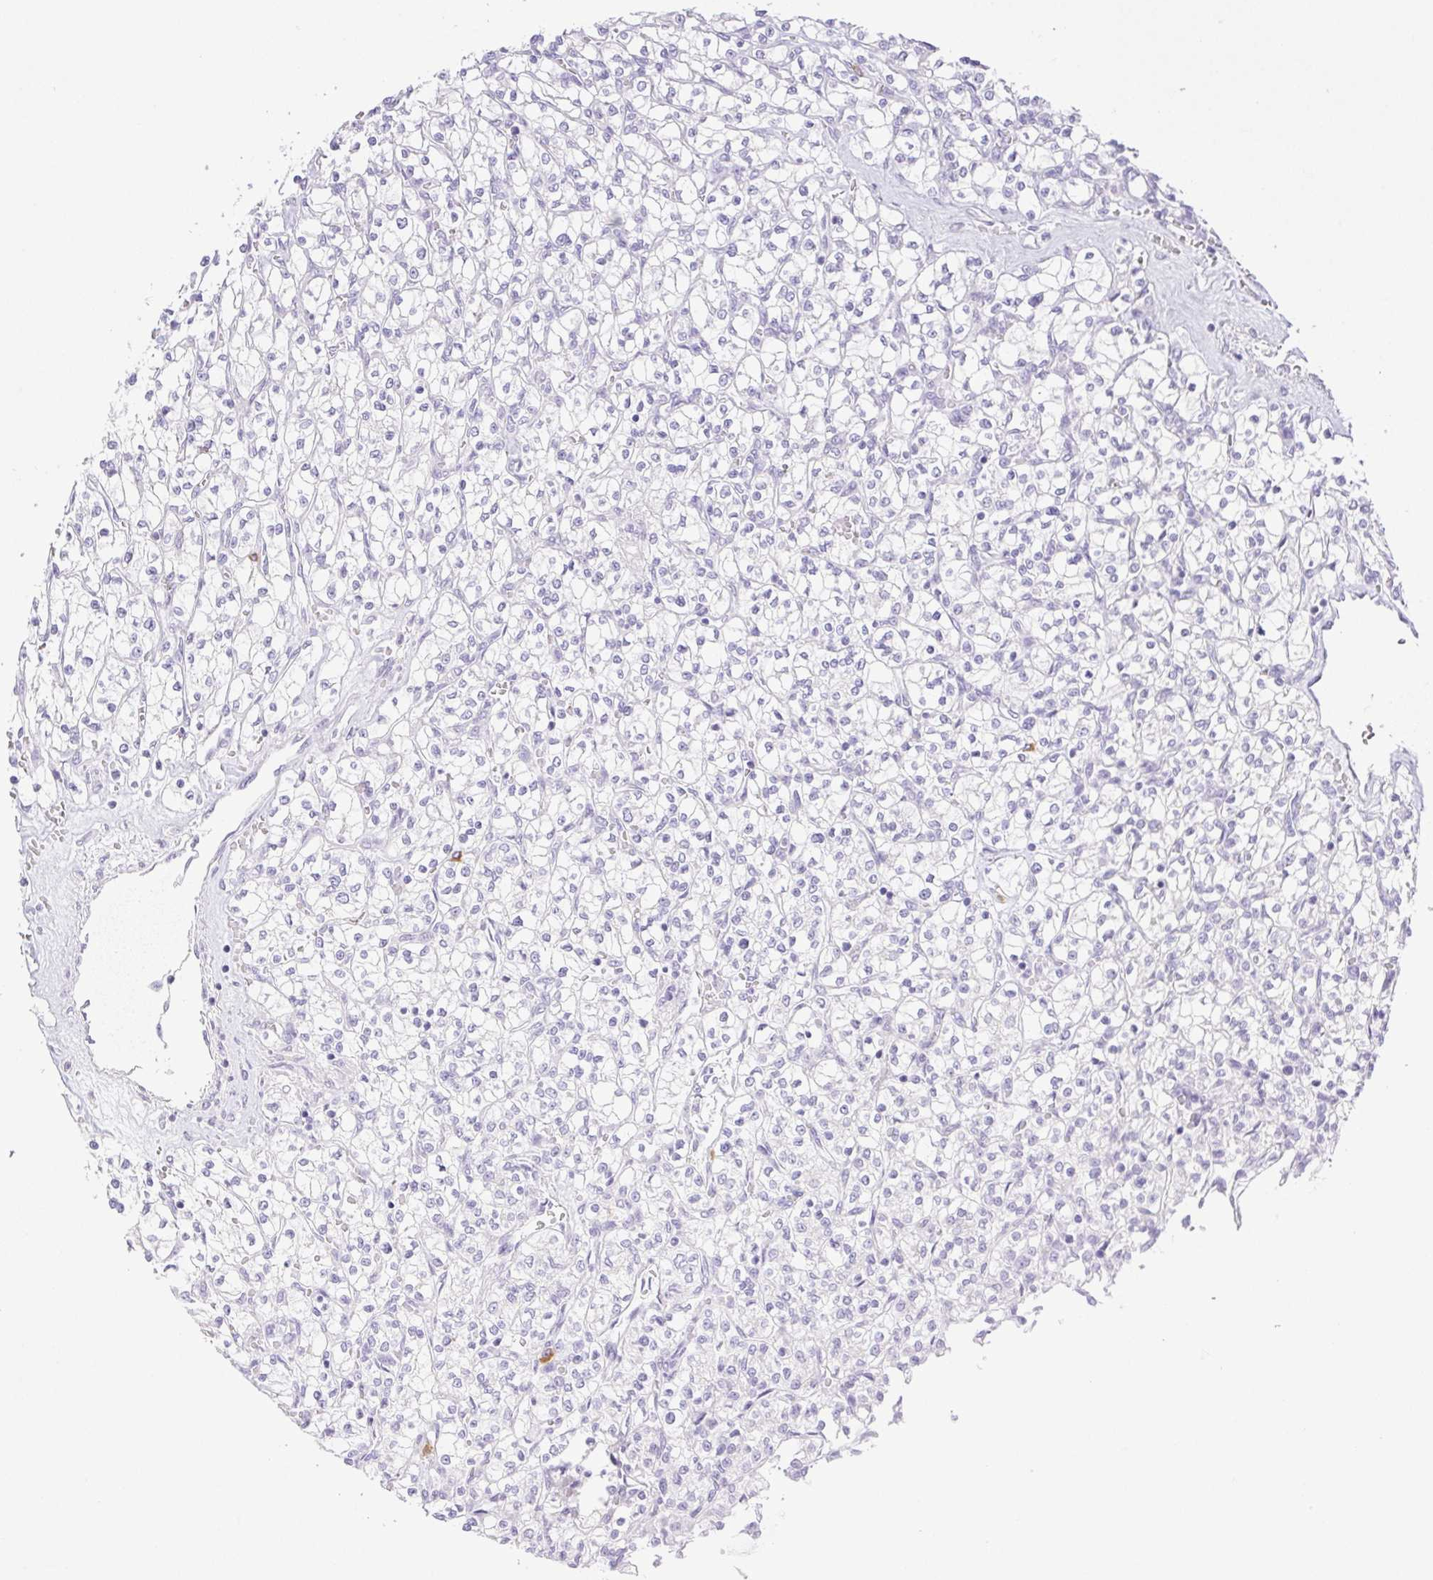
{"staining": {"intensity": "negative", "quantity": "none", "location": "none"}, "tissue": "renal cancer", "cell_type": "Tumor cells", "image_type": "cancer", "snomed": [{"axis": "morphology", "description": "Adenocarcinoma, NOS"}, {"axis": "topography", "description": "Kidney"}], "caption": "The image demonstrates no staining of tumor cells in adenocarcinoma (renal).", "gene": "PAPPA2", "patient": {"sex": "female", "age": 64}}